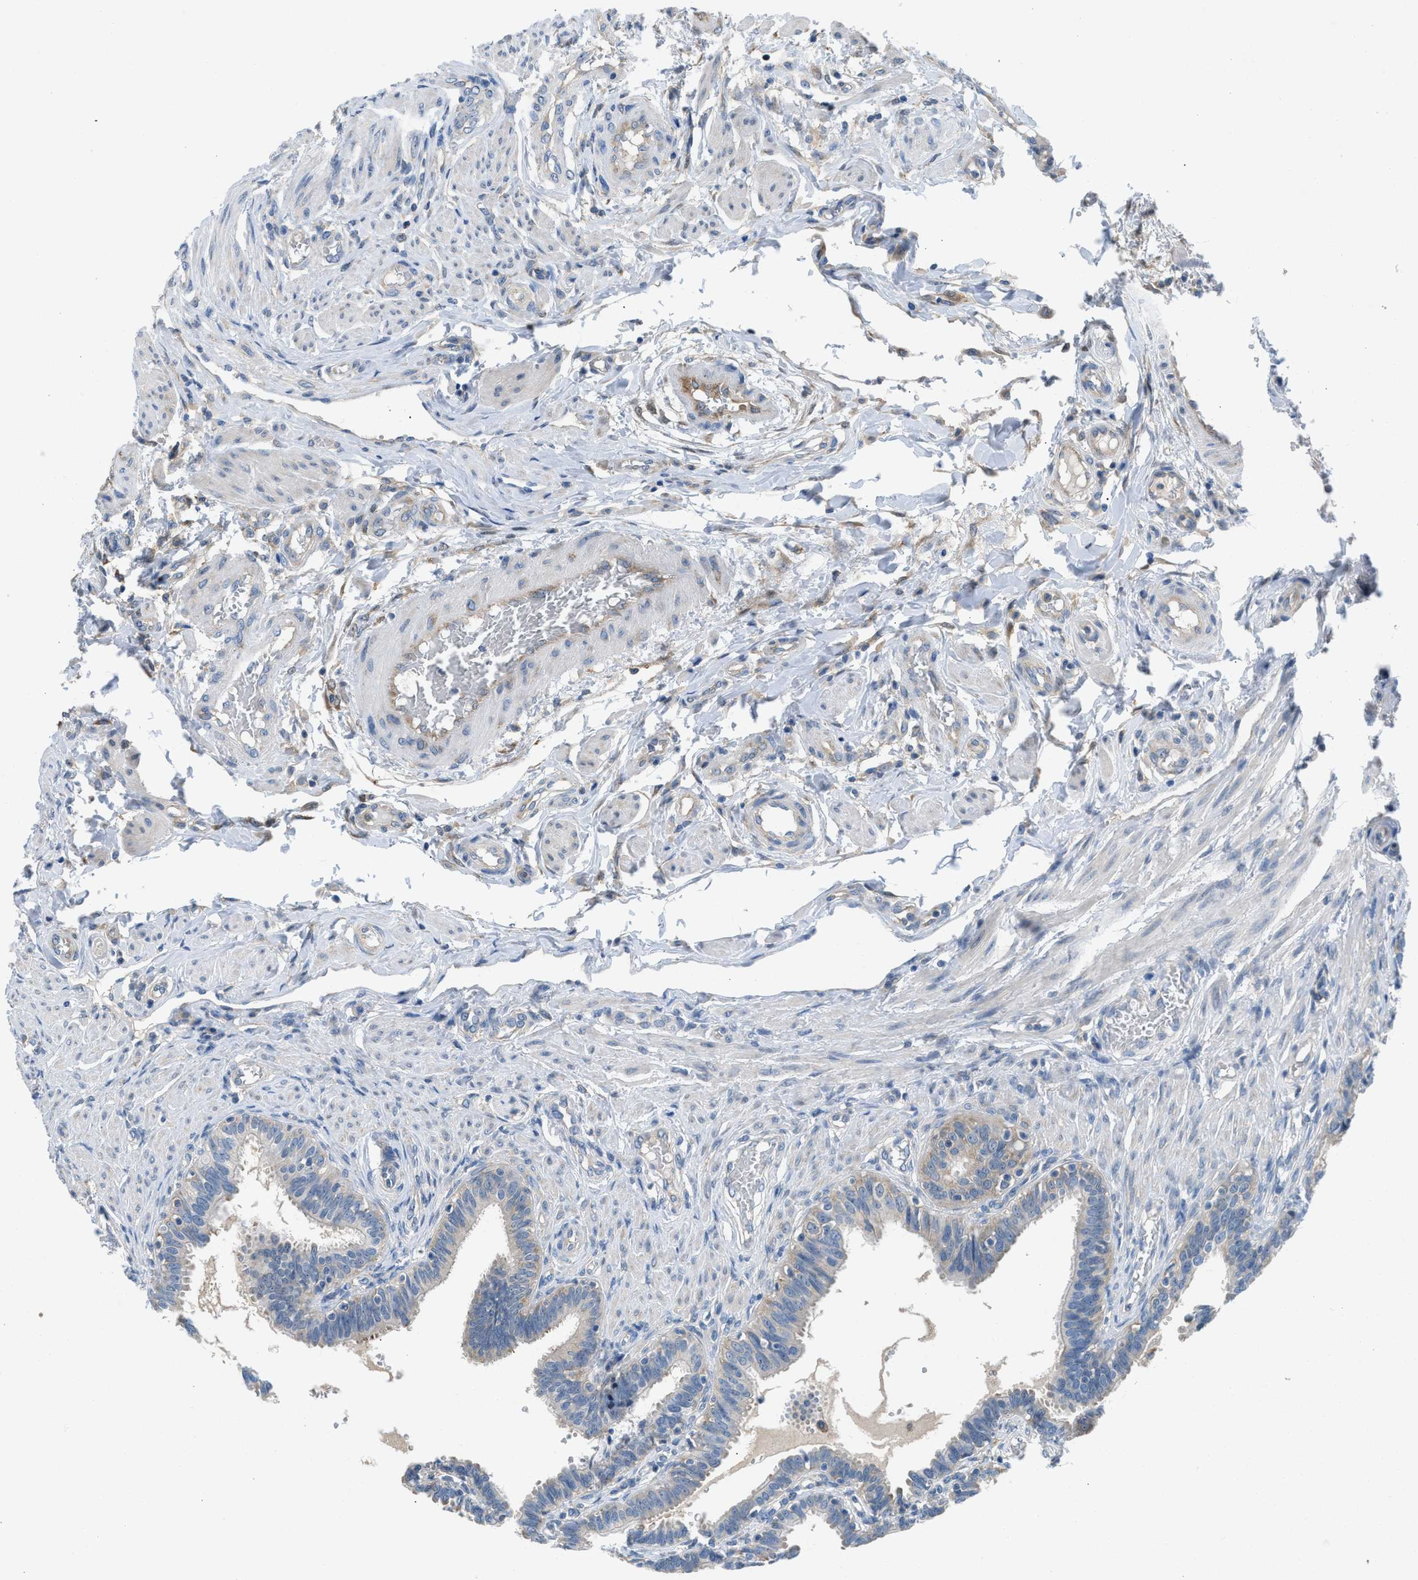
{"staining": {"intensity": "weak", "quantity": "25%-75%", "location": "cytoplasmic/membranous"}, "tissue": "fallopian tube", "cell_type": "Glandular cells", "image_type": "normal", "snomed": [{"axis": "morphology", "description": "Normal tissue, NOS"}, {"axis": "topography", "description": "Fallopian tube"}, {"axis": "topography", "description": "Placenta"}], "caption": "Glandular cells display weak cytoplasmic/membranous positivity in approximately 25%-75% of cells in unremarkable fallopian tube. The staining is performed using DAB brown chromogen to label protein expression. The nuclei are counter-stained blue using hematoxylin.", "gene": "BNC2", "patient": {"sex": "female", "age": 34}}